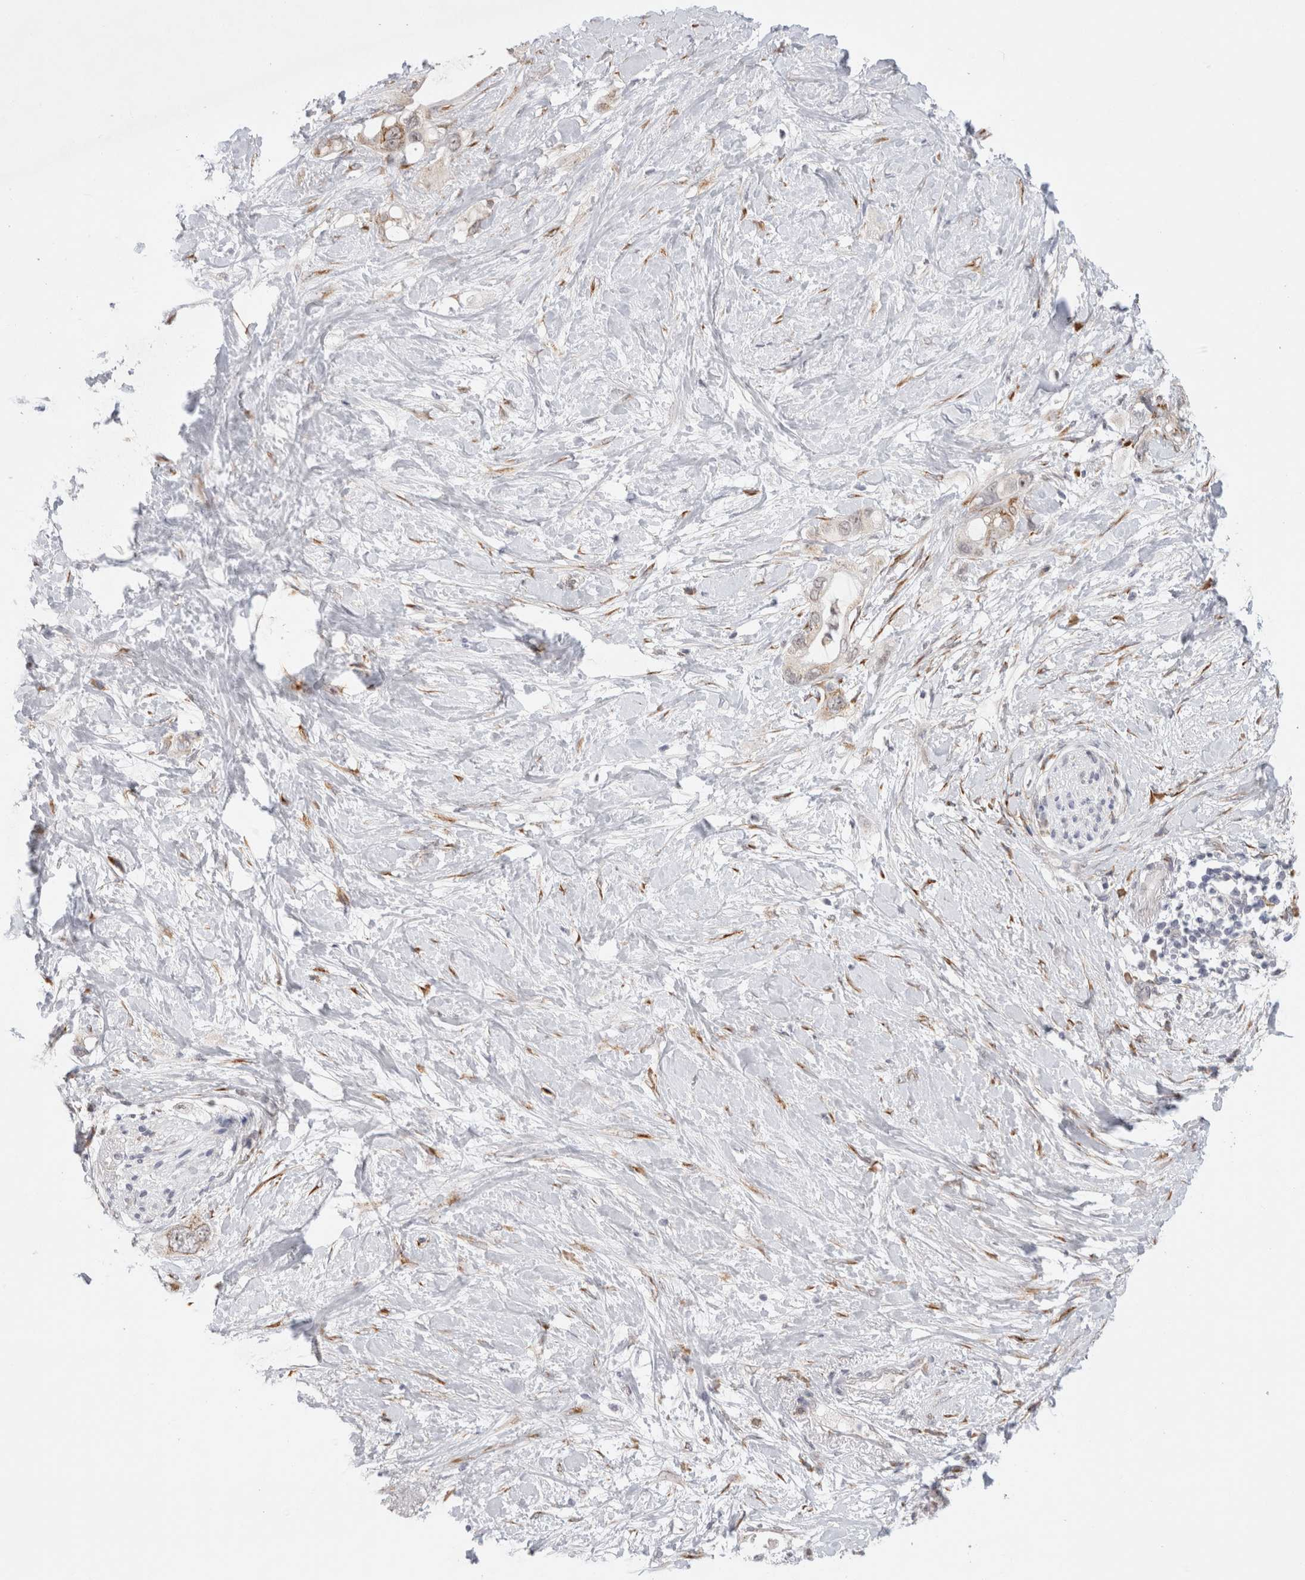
{"staining": {"intensity": "negative", "quantity": "none", "location": "none"}, "tissue": "pancreatic cancer", "cell_type": "Tumor cells", "image_type": "cancer", "snomed": [{"axis": "morphology", "description": "Adenocarcinoma, NOS"}, {"axis": "topography", "description": "Pancreas"}], "caption": "There is no significant staining in tumor cells of pancreatic adenocarcinoma. (DAB IHC, high magnification).", "gene": "TRMT1L", "patient": {"sex": "female", "age": 56}}